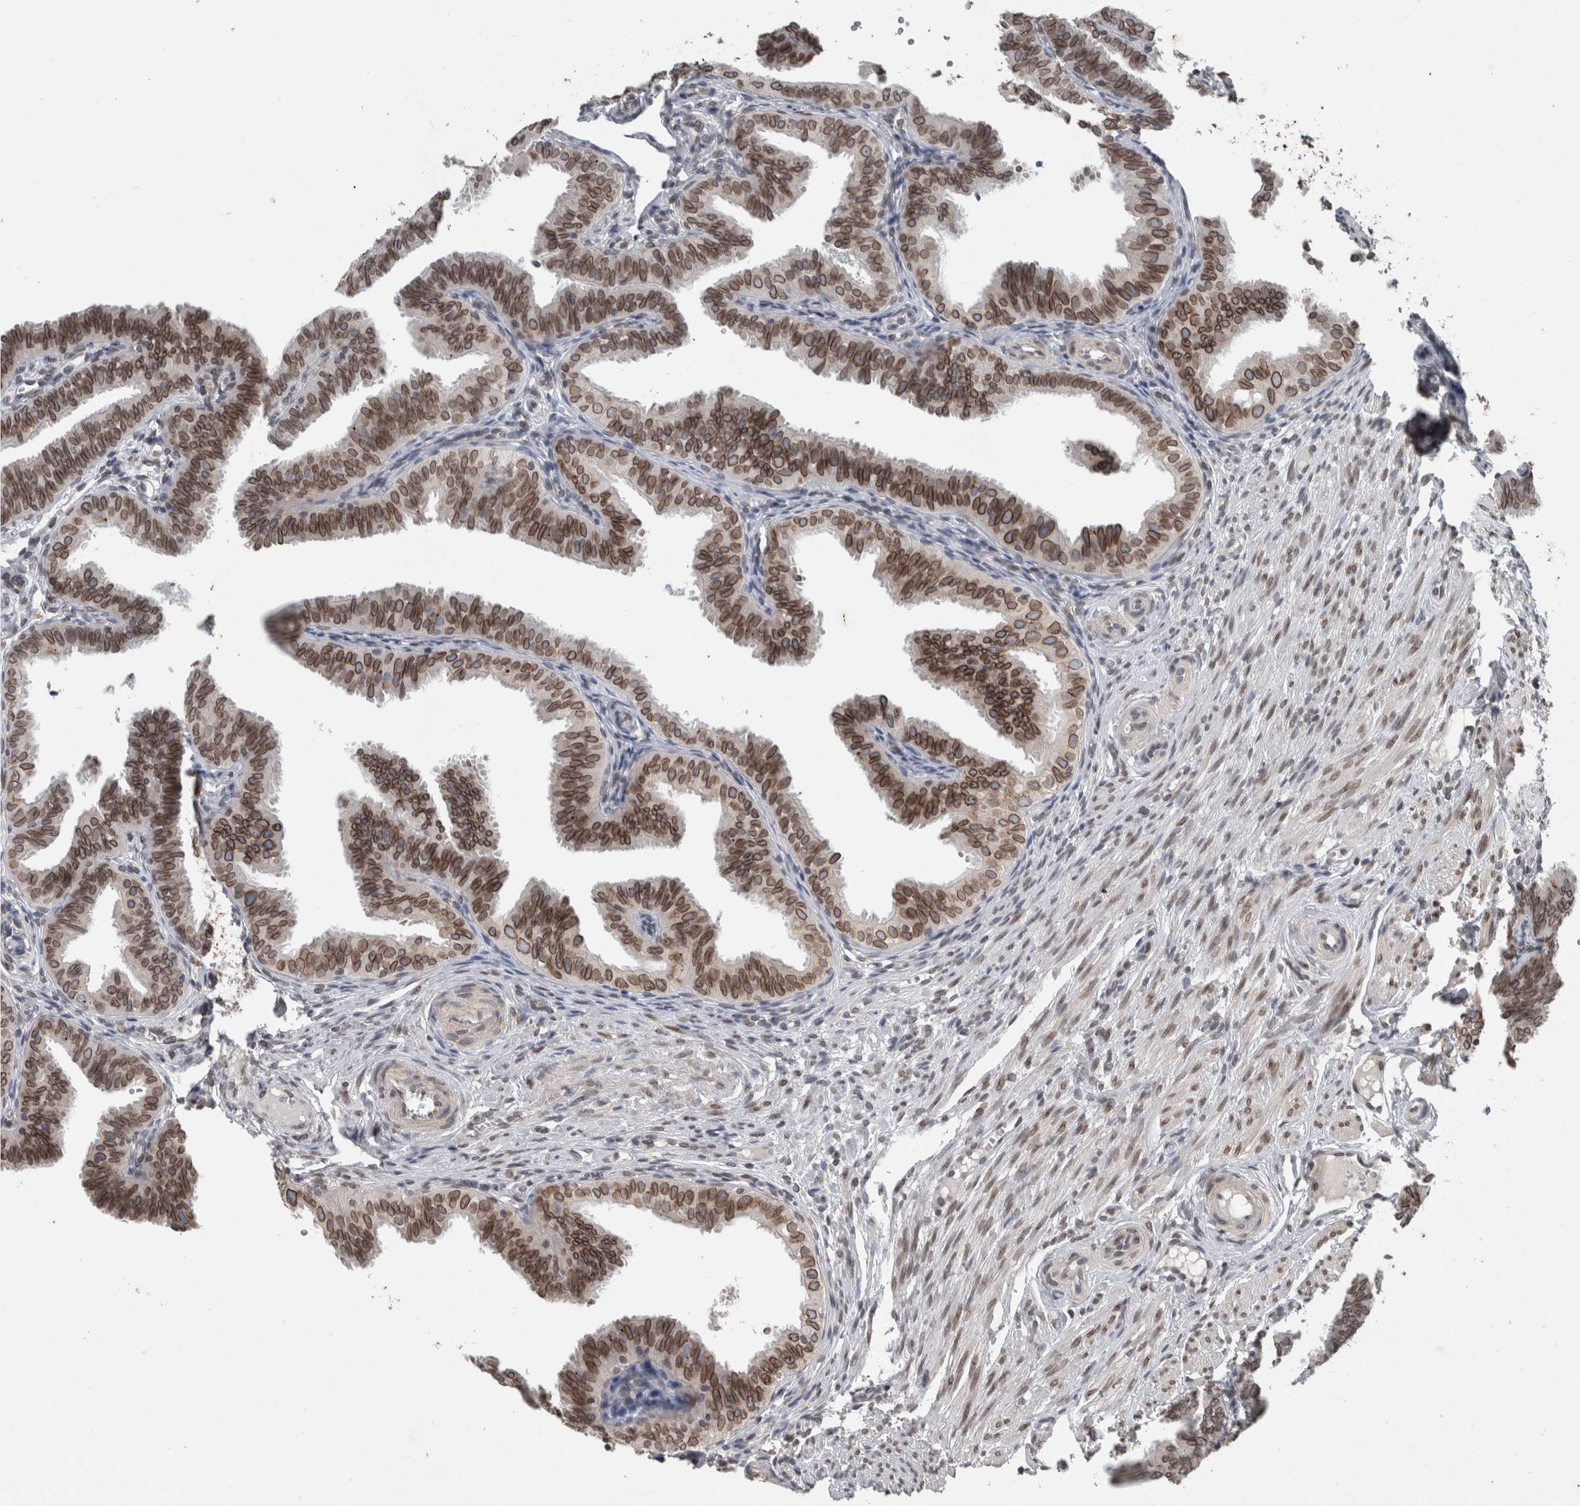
{"staining": {"intensity": "moderate", "quantity": ">75%", "location": "cytoplasmic/membranous,nuclear"}, "tissue": "fallopian tube", "cell_type": "Glandular cells", "image_type": "normal", "snomed": [{"axis": "morphology", "description": "Normal tissue, NOS"}, {"axis": "topography", "description": "Fallopian tube"}], "caption": "Protein expression analysis of unremarkable human fallopian tube reveals moderate cytoplasmic/membranous,nuclear expression in about >75% of glandular cells.", "gene": "RANBP2", "patient": {"sex": "female", "age": 35}}